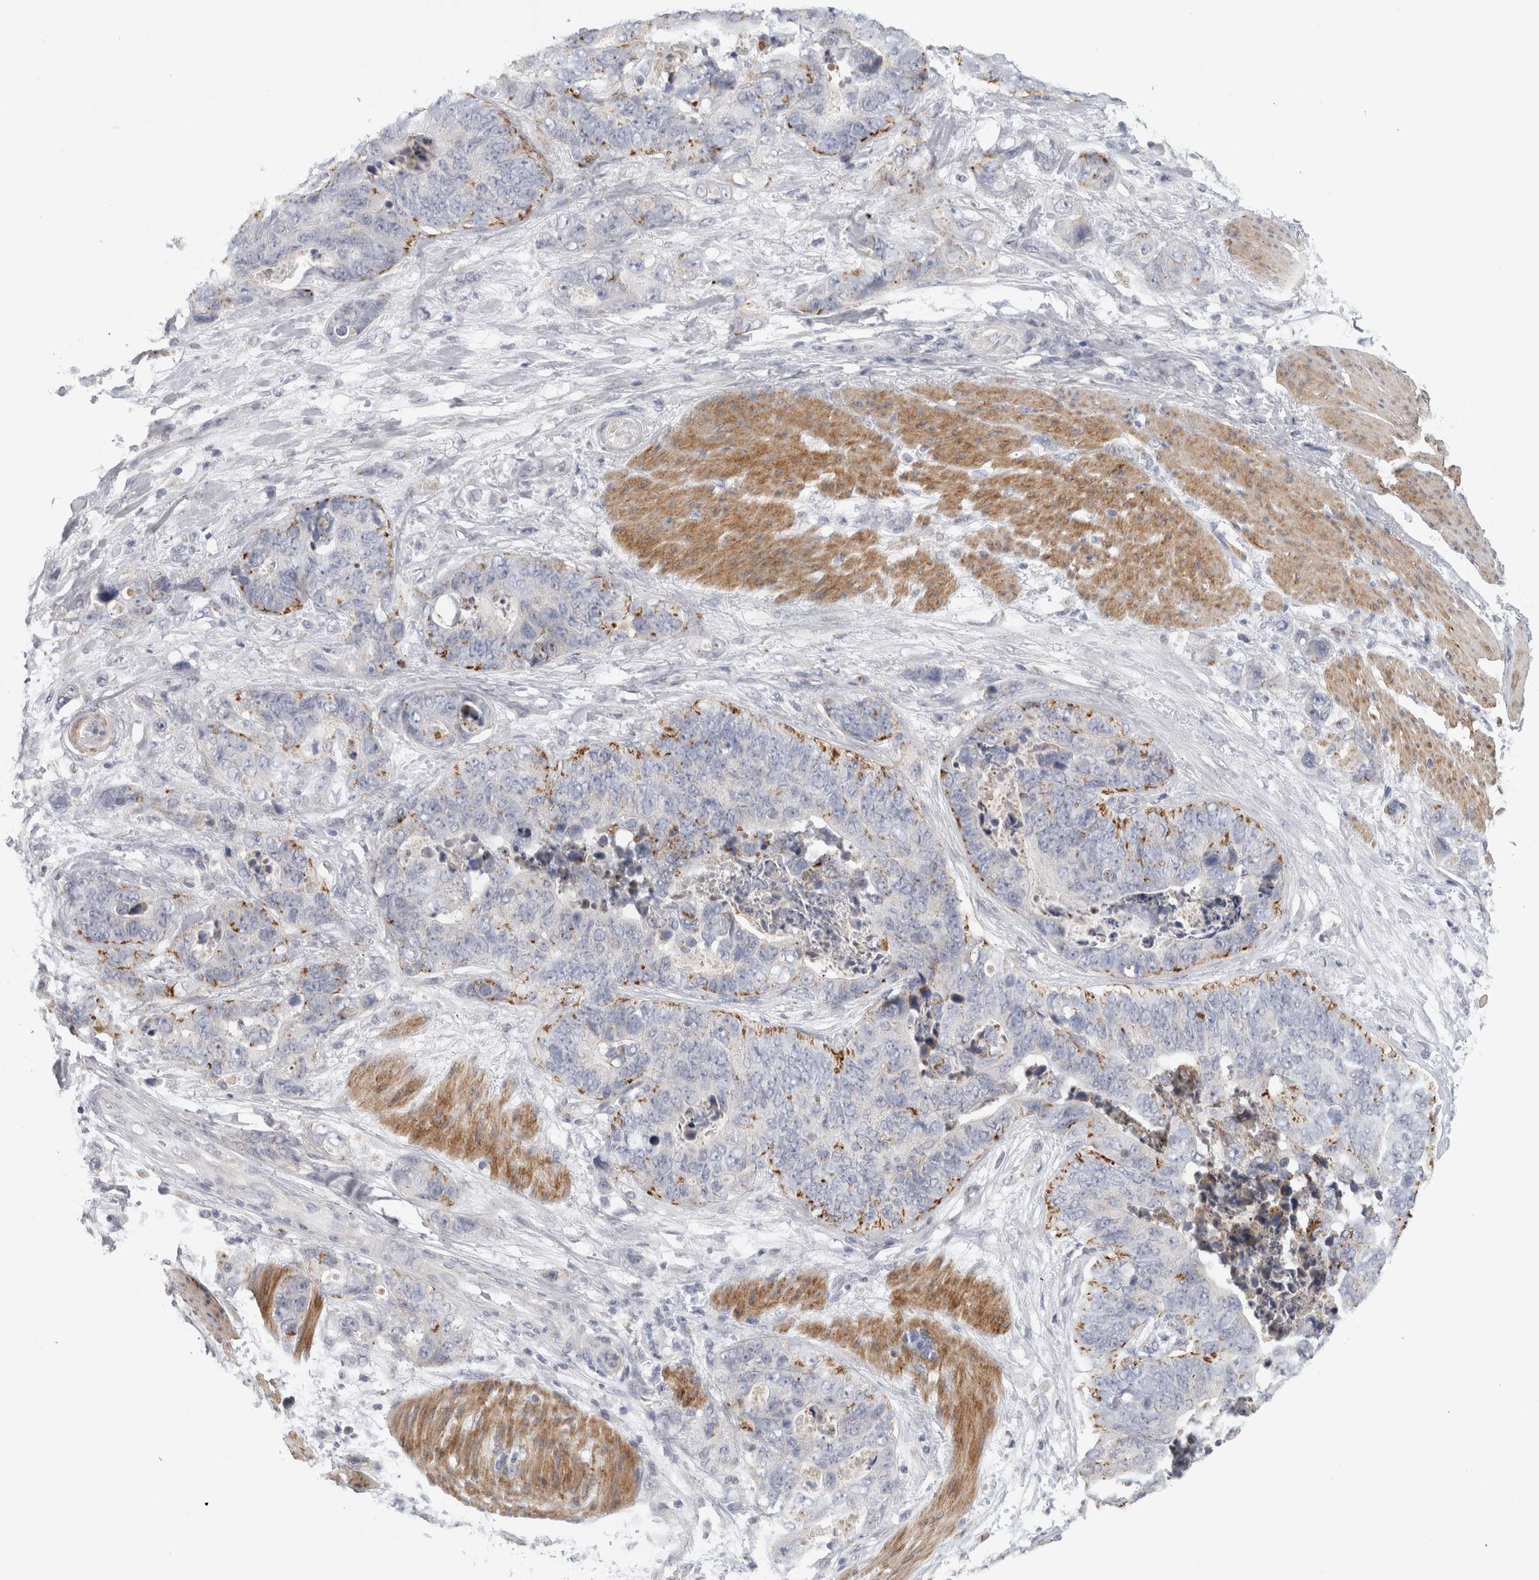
{"staining": {"intensity": "strong", "quantity": "<25%", "location": "cytoplasmic/membranous"}, "tissue": "stomach cancer", "cell_type": "Tumor cells", "image_type": "cancer", "snomed": [{"axis": "morphology", "description": "Normal tissue, NOS"}, {"axis": "morphology", "description": "Adenocarcinoma, NOS"}, {"axis": "topography", "description": "Stomach"}], "caption": "Stomach cancer (adenocarcinoma) stained for a protein (brown) reveals strong cytoplasmic/membranous positive expression in approximately <25% of tumor cells.", "gene": "MGAT1", "patient": {"sex": "female", "age": 89}}